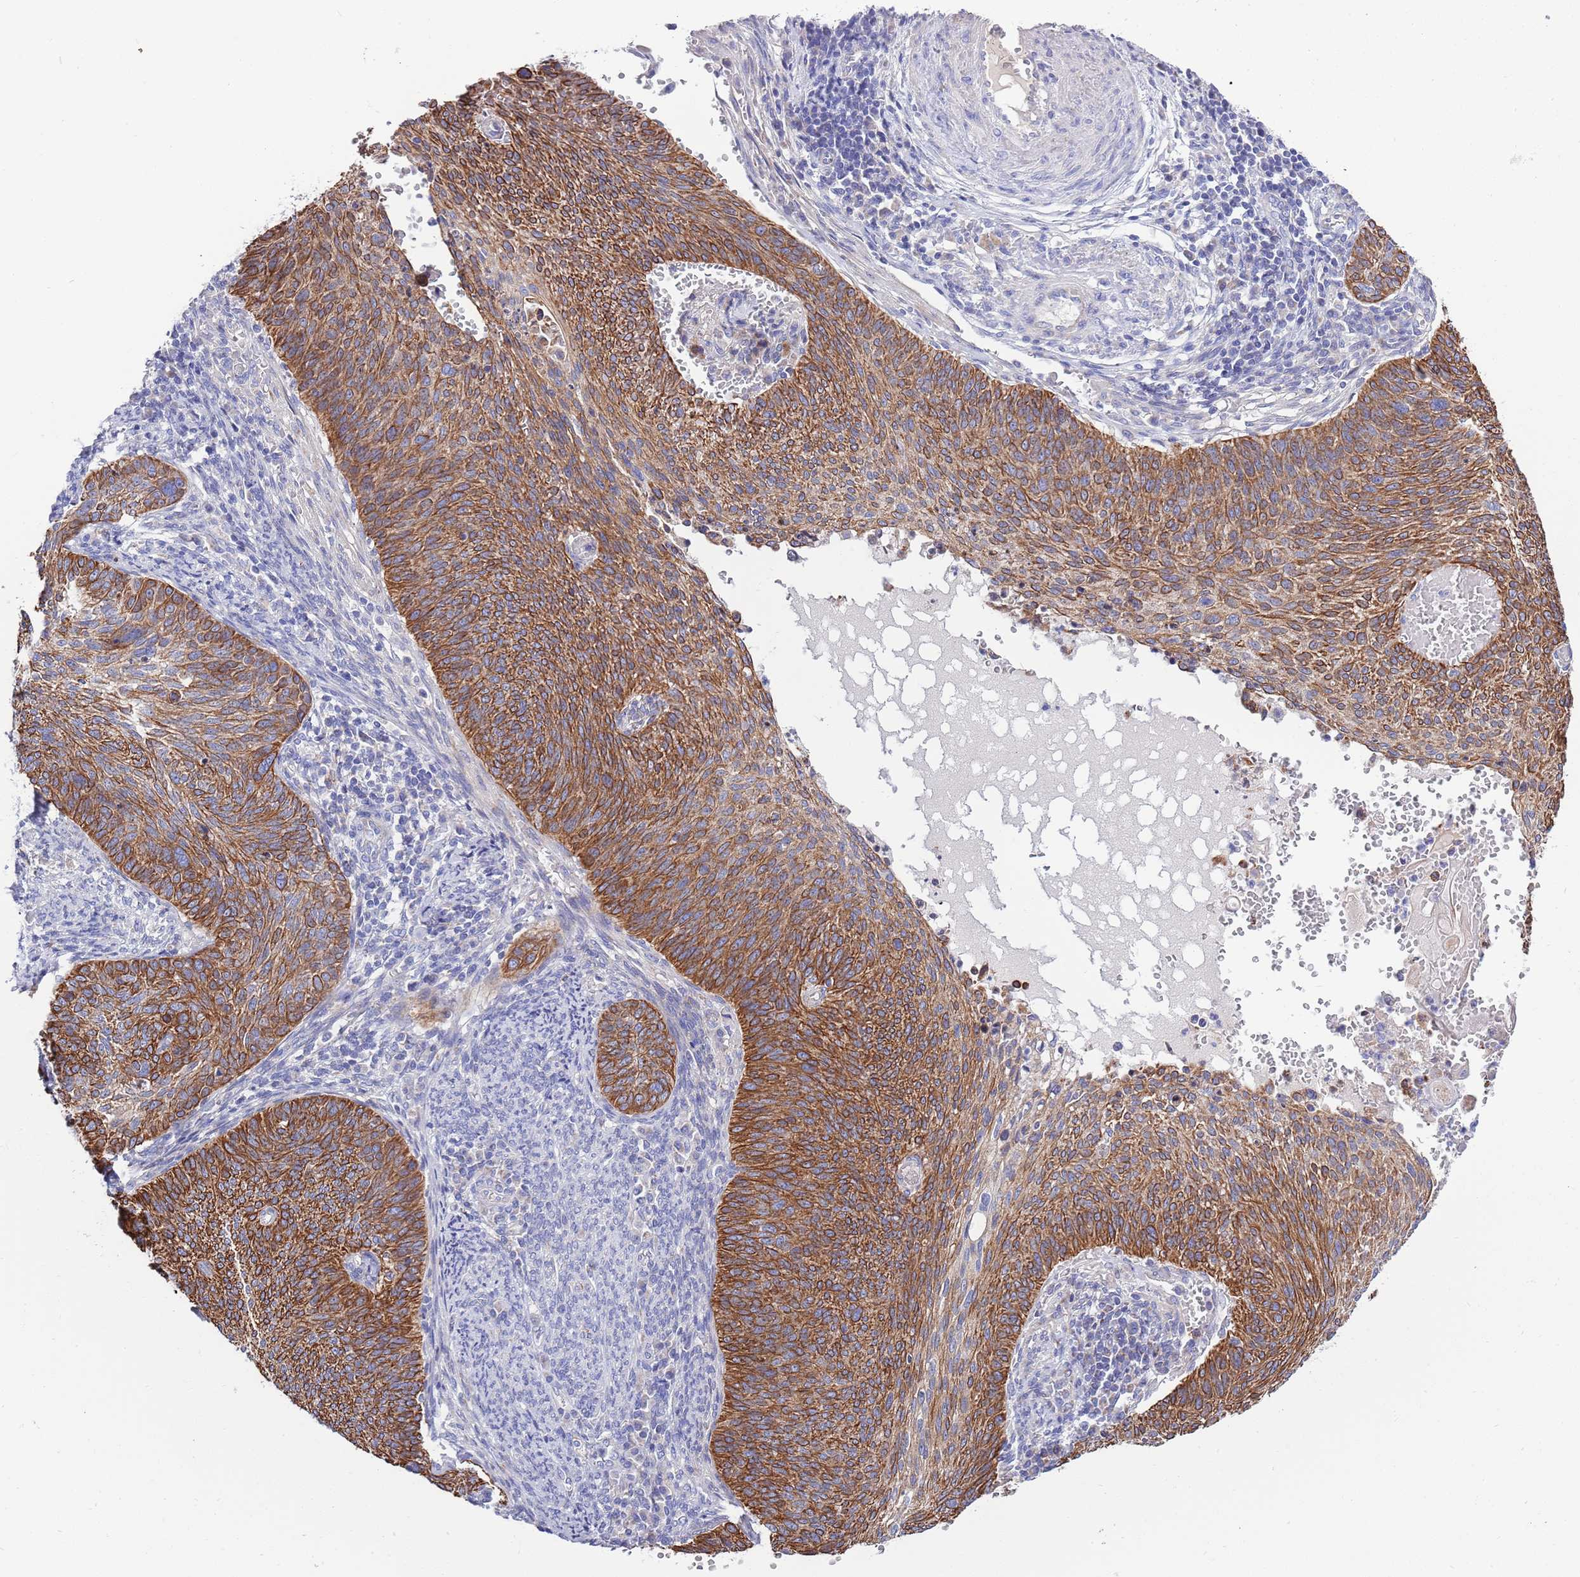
{"staining": {"intensity": "strong", "quantity": ">75%", "location": "cytoplasmic/membranous"}, "tissue": "cervical cancer", "cell_type": "Tumor cells", "image_type": "cancer", "snomed": [{"axis": "morphology", "description": "Squamous cell carcinoma, NOS"}, {"axis": "topography", "description": "Cervix"}], "caption": "Immunohistochemistry of cervical squamous cell carcinoma reveals high levels of strong cytoplasmic/membranous positivity in about >75% of tumor cells.", "gene": "EMC8", "patient": {"sex": "female", "age": 70}}